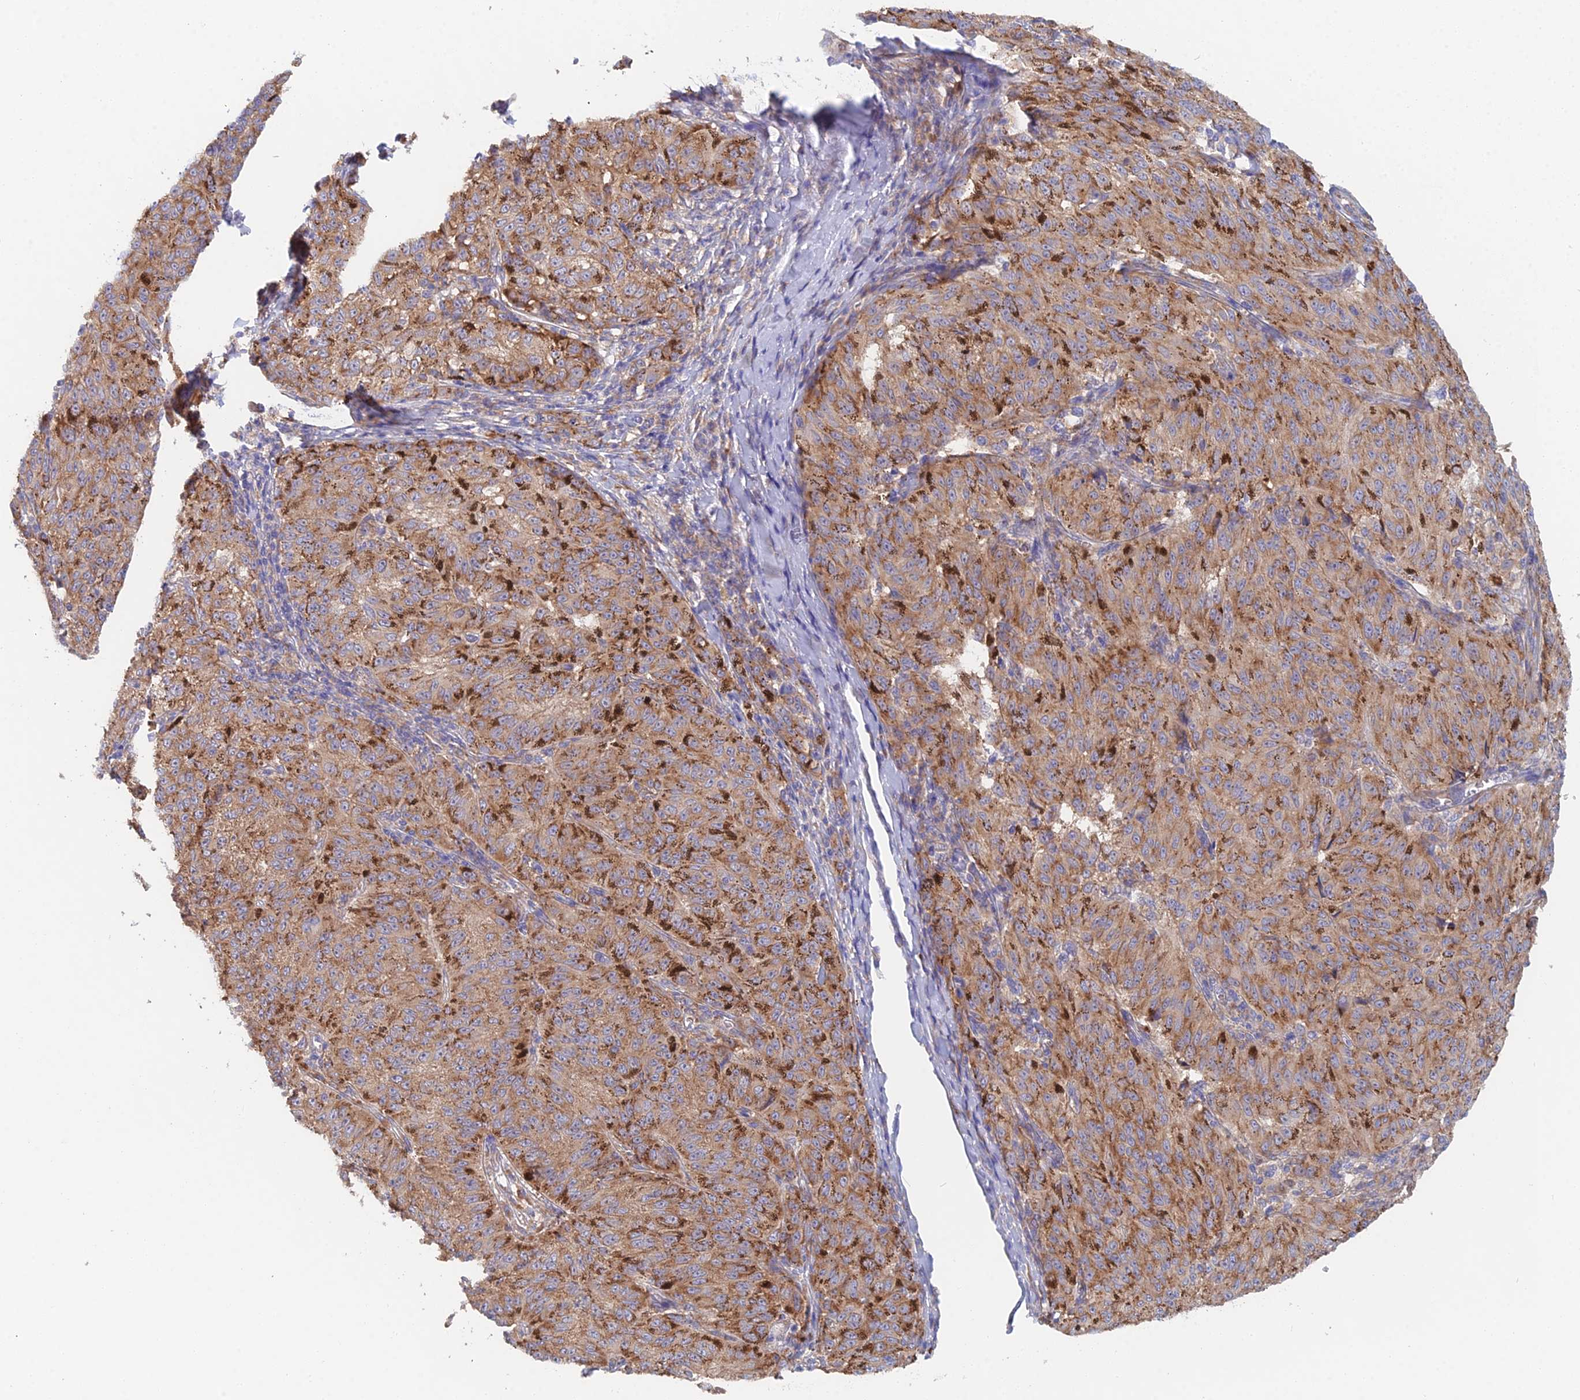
{"staining": {"intensity": "moderate", "quantity": ">75%", "location": "cytoplasmic/membranous"}, "tissue": "melanoma", "cell_type": "Tumor cells", "image_type": "cancer", "snomed": [{"axis": "morphology", "description": "Malignant melanoma, NOS"}, {"axis": "topography", "description": "Skin"}], "caption": "Brown immunohistochemical staining in melanoma reveals moderate cytoplasmic/membranous positivity in approximately >75% of tumor cells.", "gene": "ELOF1", "patient": {"sex": "female", "age": 72}}